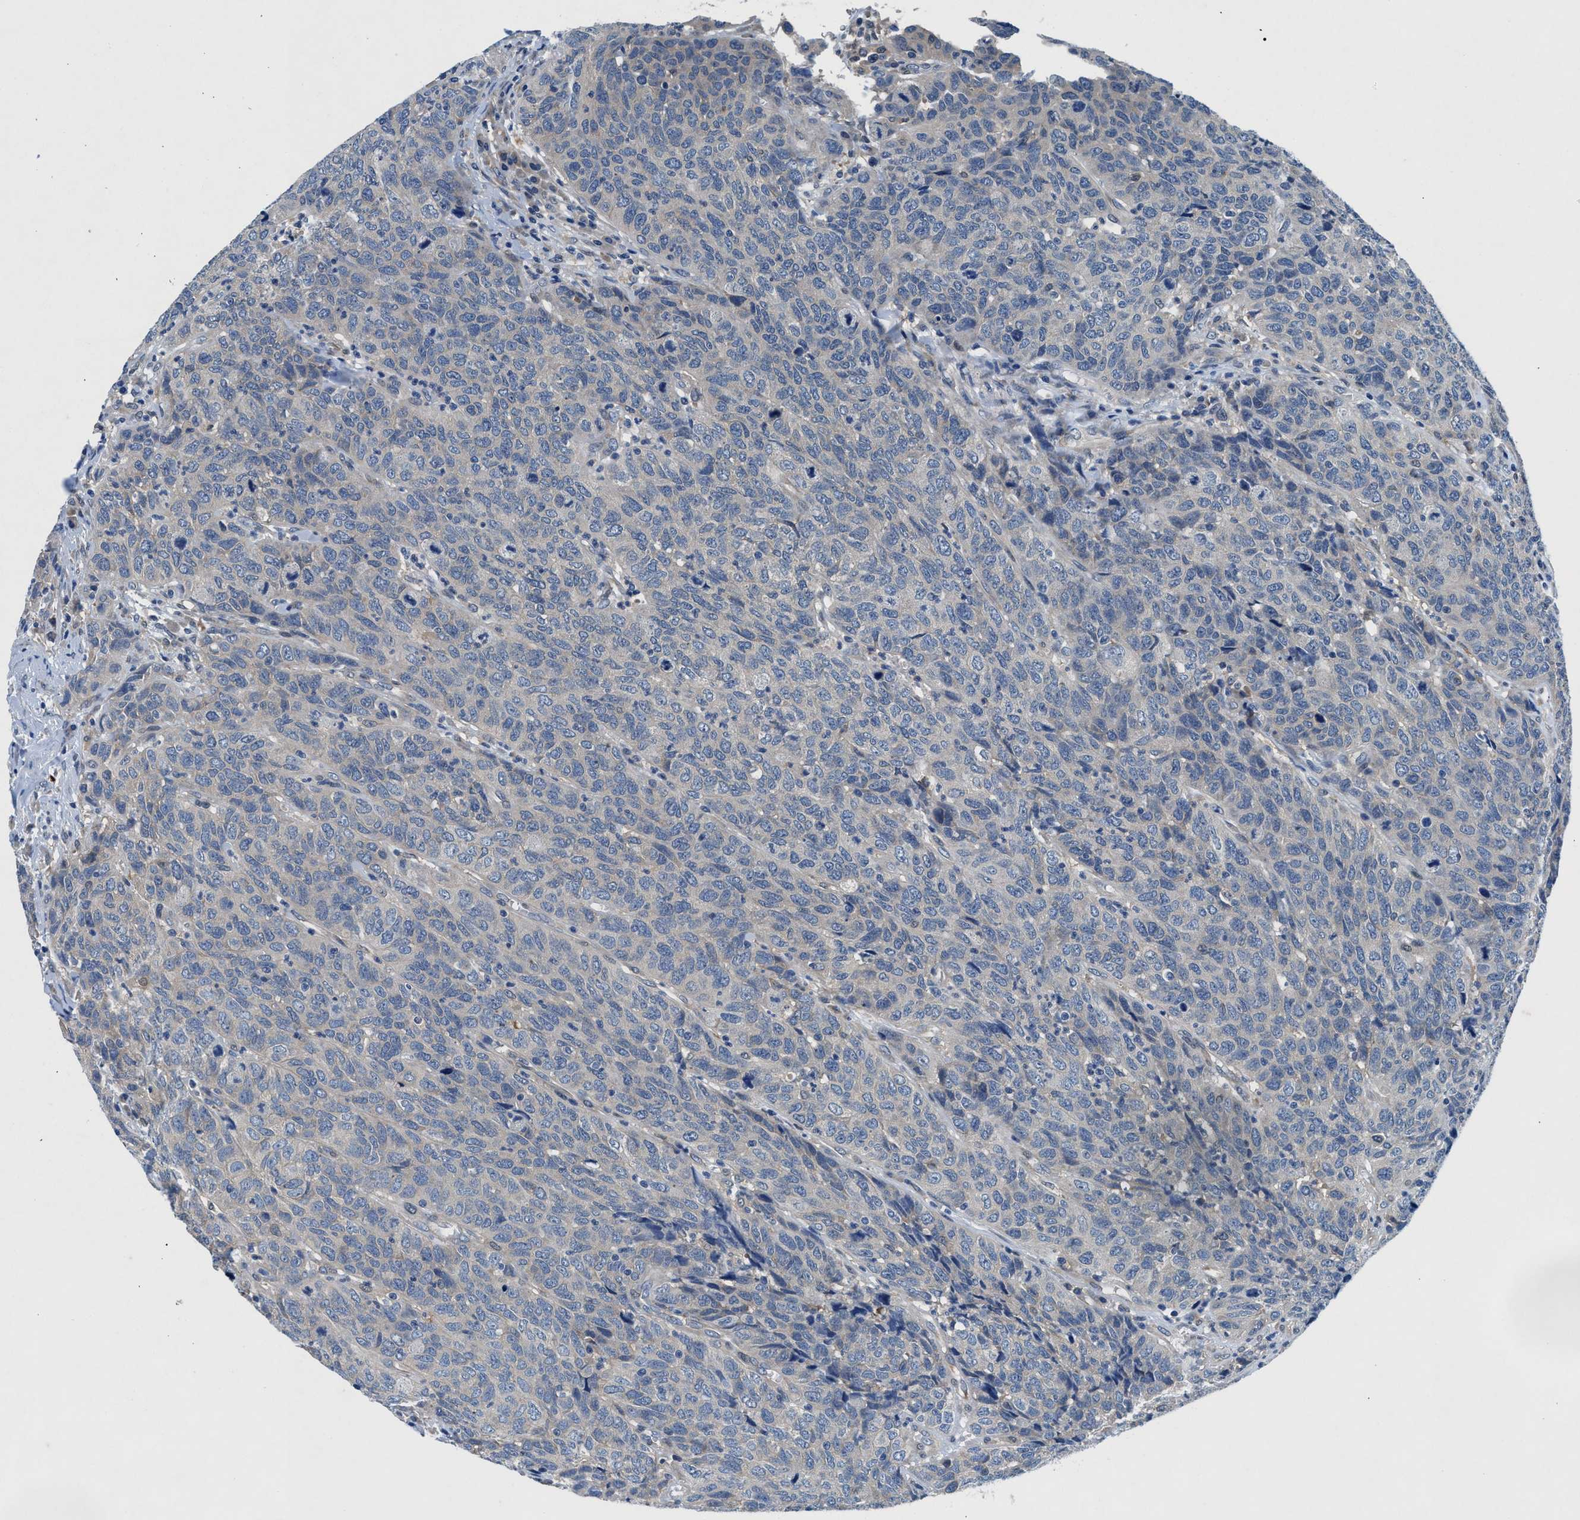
{"staining": {"intensity": "negative", "quantity": "none", "location": "none"}, "tissue": "head and neck cancer", "cell_type": "Tumor cells", "image_type": "cancer", "snomed": [{"axis": "morphology", "description": "Squamous cell carcinoma, NOS"}, {"axis": "topography", "description": "Head-Neck"}], "caption": "This is an immunohistochemistry (IHC) photomicrograph of human head and neck cancer. There is no staining in tumor cells.", "gene": "COPS2", "patient": {"sex": "male", "age": 66}}